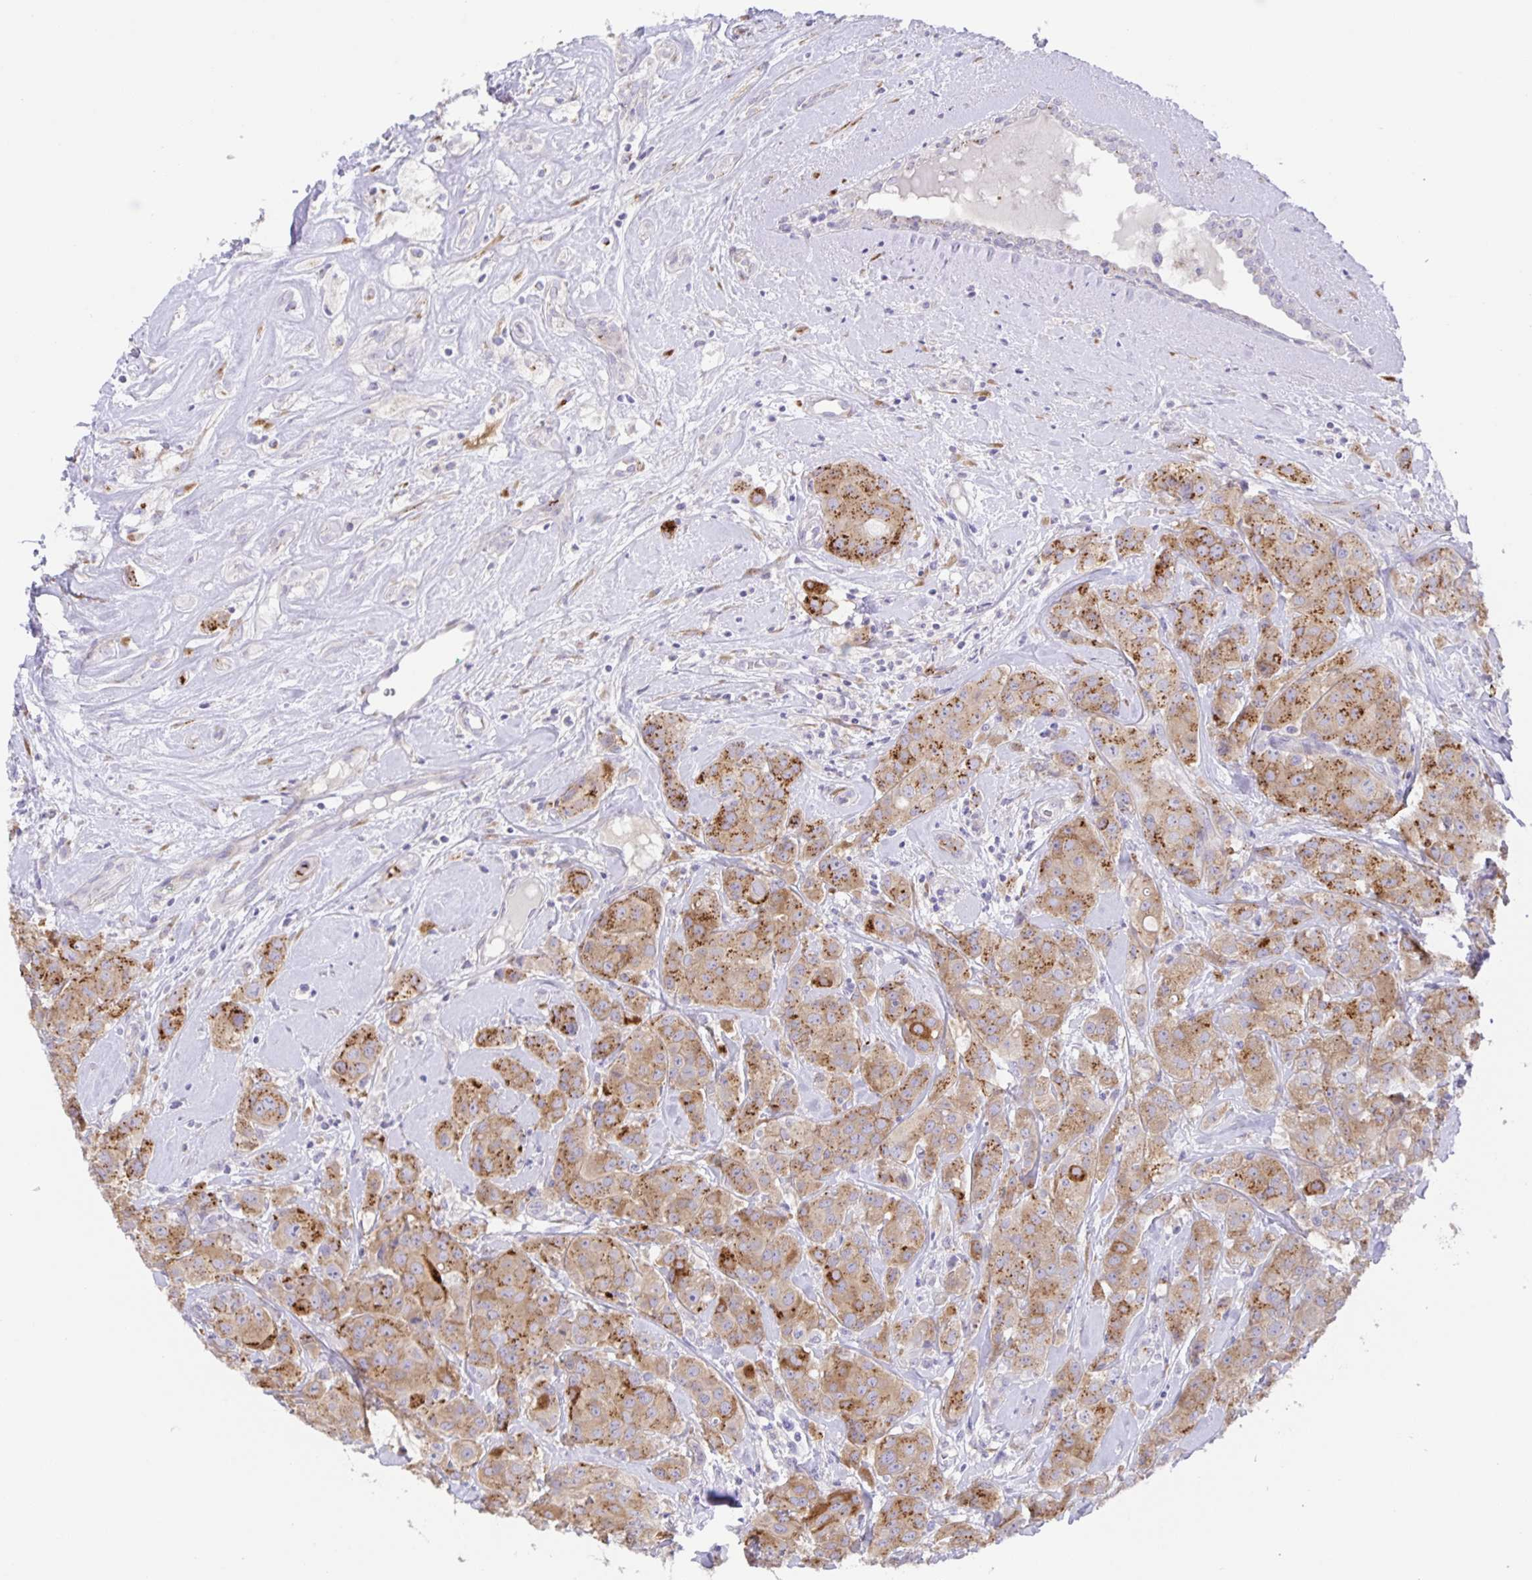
{"staining": {"intensity": "moderate", "quantity": "25%-75%", "location": "cytoplasmic/membranous"}, "tissue": "breast cancer", "cell_type": "Tumor cells", "image_type": "cancer", "snomed": [{"axis": "morphology", "description": "Normal tissue, NOS"}, {"axis": "morphology", "description": "Duct carcinoma"}, {"axis": "topography", "description": "Breast"}], "caption": "Moderate cytoplasmic/membranous staining for a protein is present in approximately 25%-75% of tumor cells of breast cancer using immunohistochemistry (IHC).", "gene": "PRR36", "patient": {"sex": "female", "age": 43}}